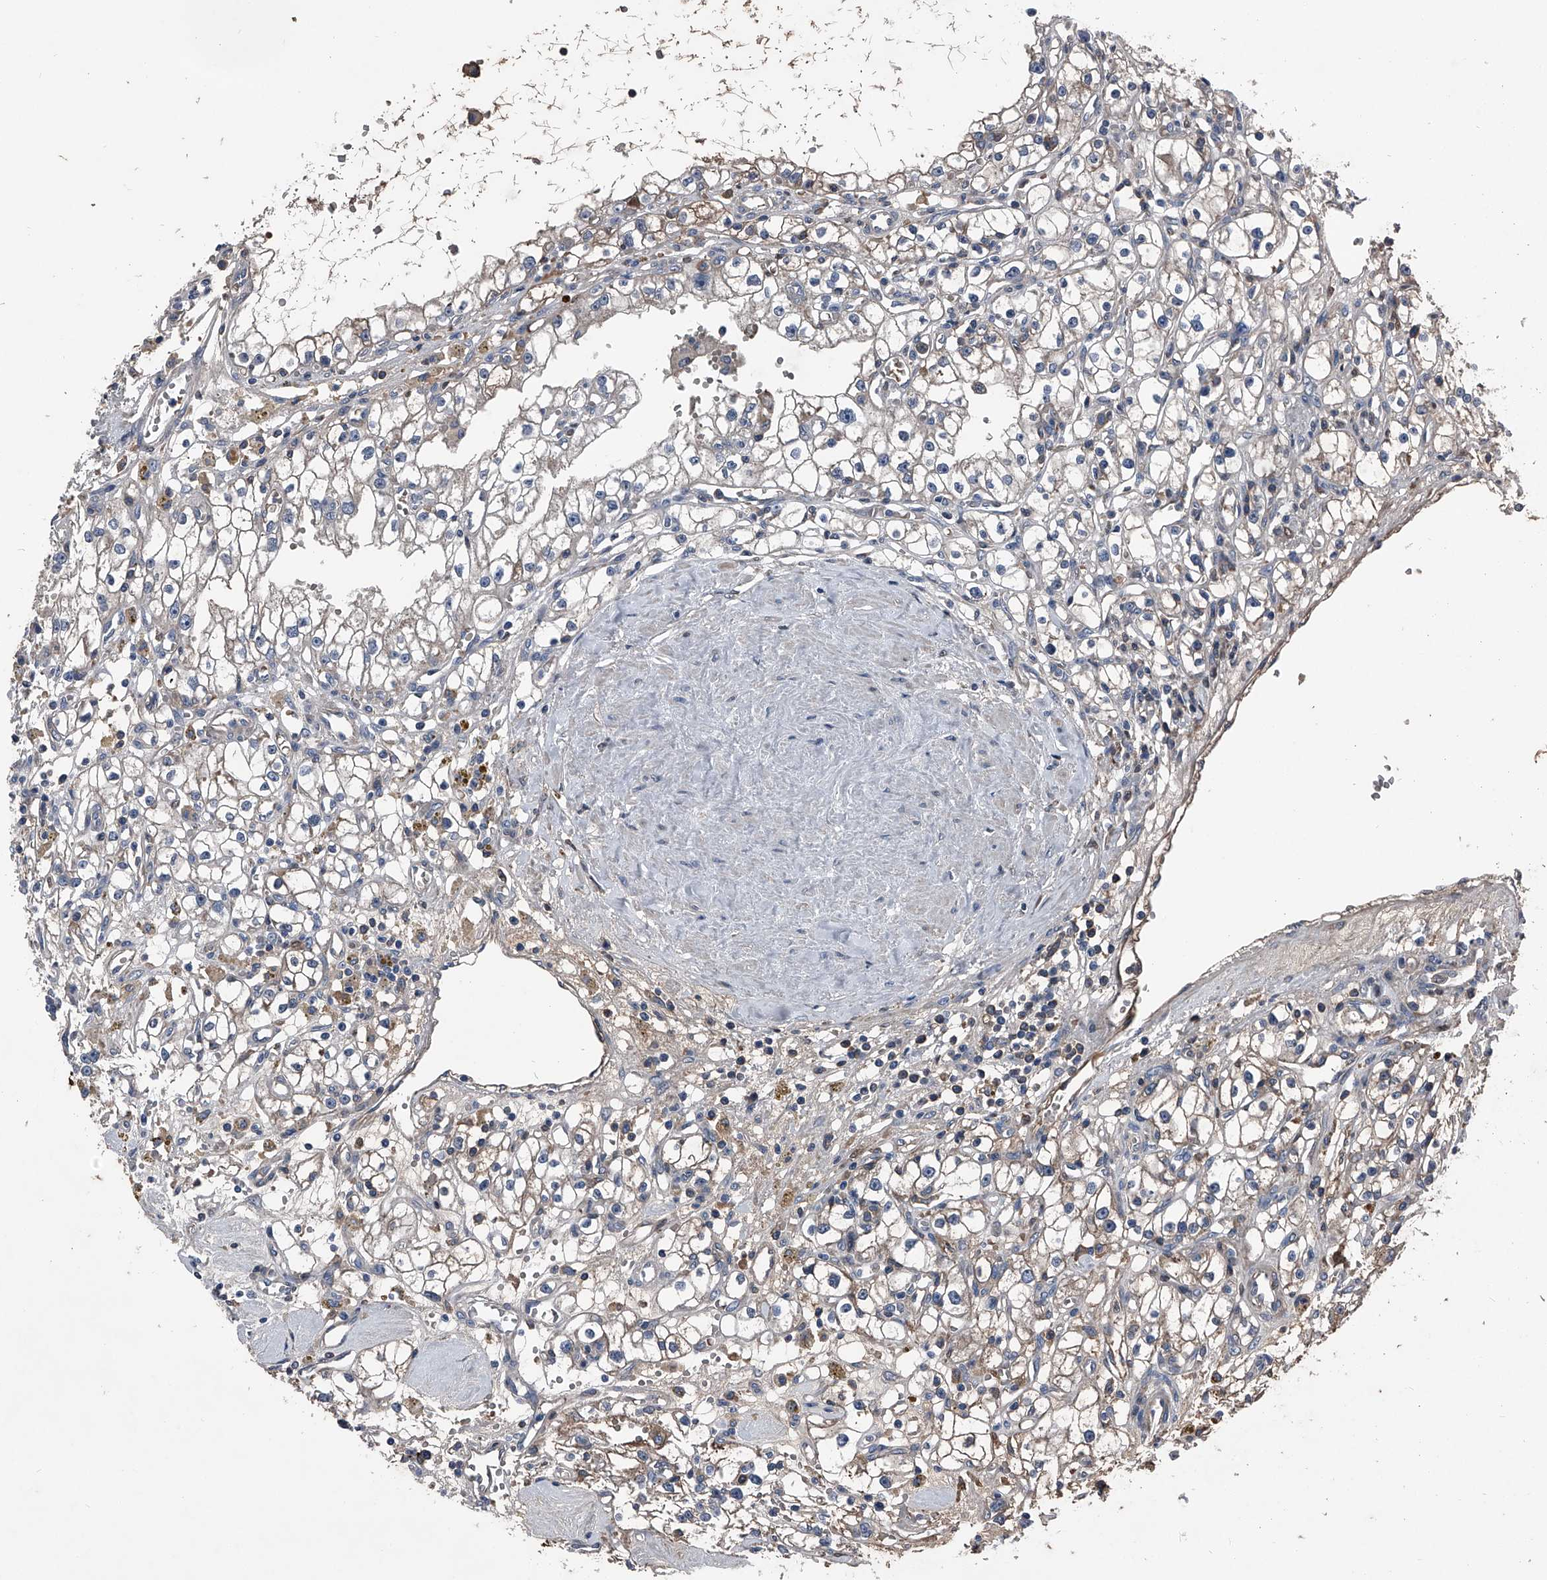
{"staining": {"intensity": "weak", "quantity": "25%-75%", "location": "cytoplasmic/membranous"}, "tissue": "renal cancer", "cell_type": "Tumor cells", "image_type": "cancer", "snomed": [{"axis": "morphology", "description": "Adenocarcinoma, NOS"}, {"axis": "topography", "description": "Kidney"}], "caption": "Weak cytoplasmic/membranous protein staining is seen in about 25%-75% of tumor cells in renal cancer (adenocarcinoma). (DAB (3,3'-diaminobenzidine) IHC, brown staining for protein, blue staining for nuclei).", "gene": "KIF13A", "patient": {"sex": "male", "age": 56}}